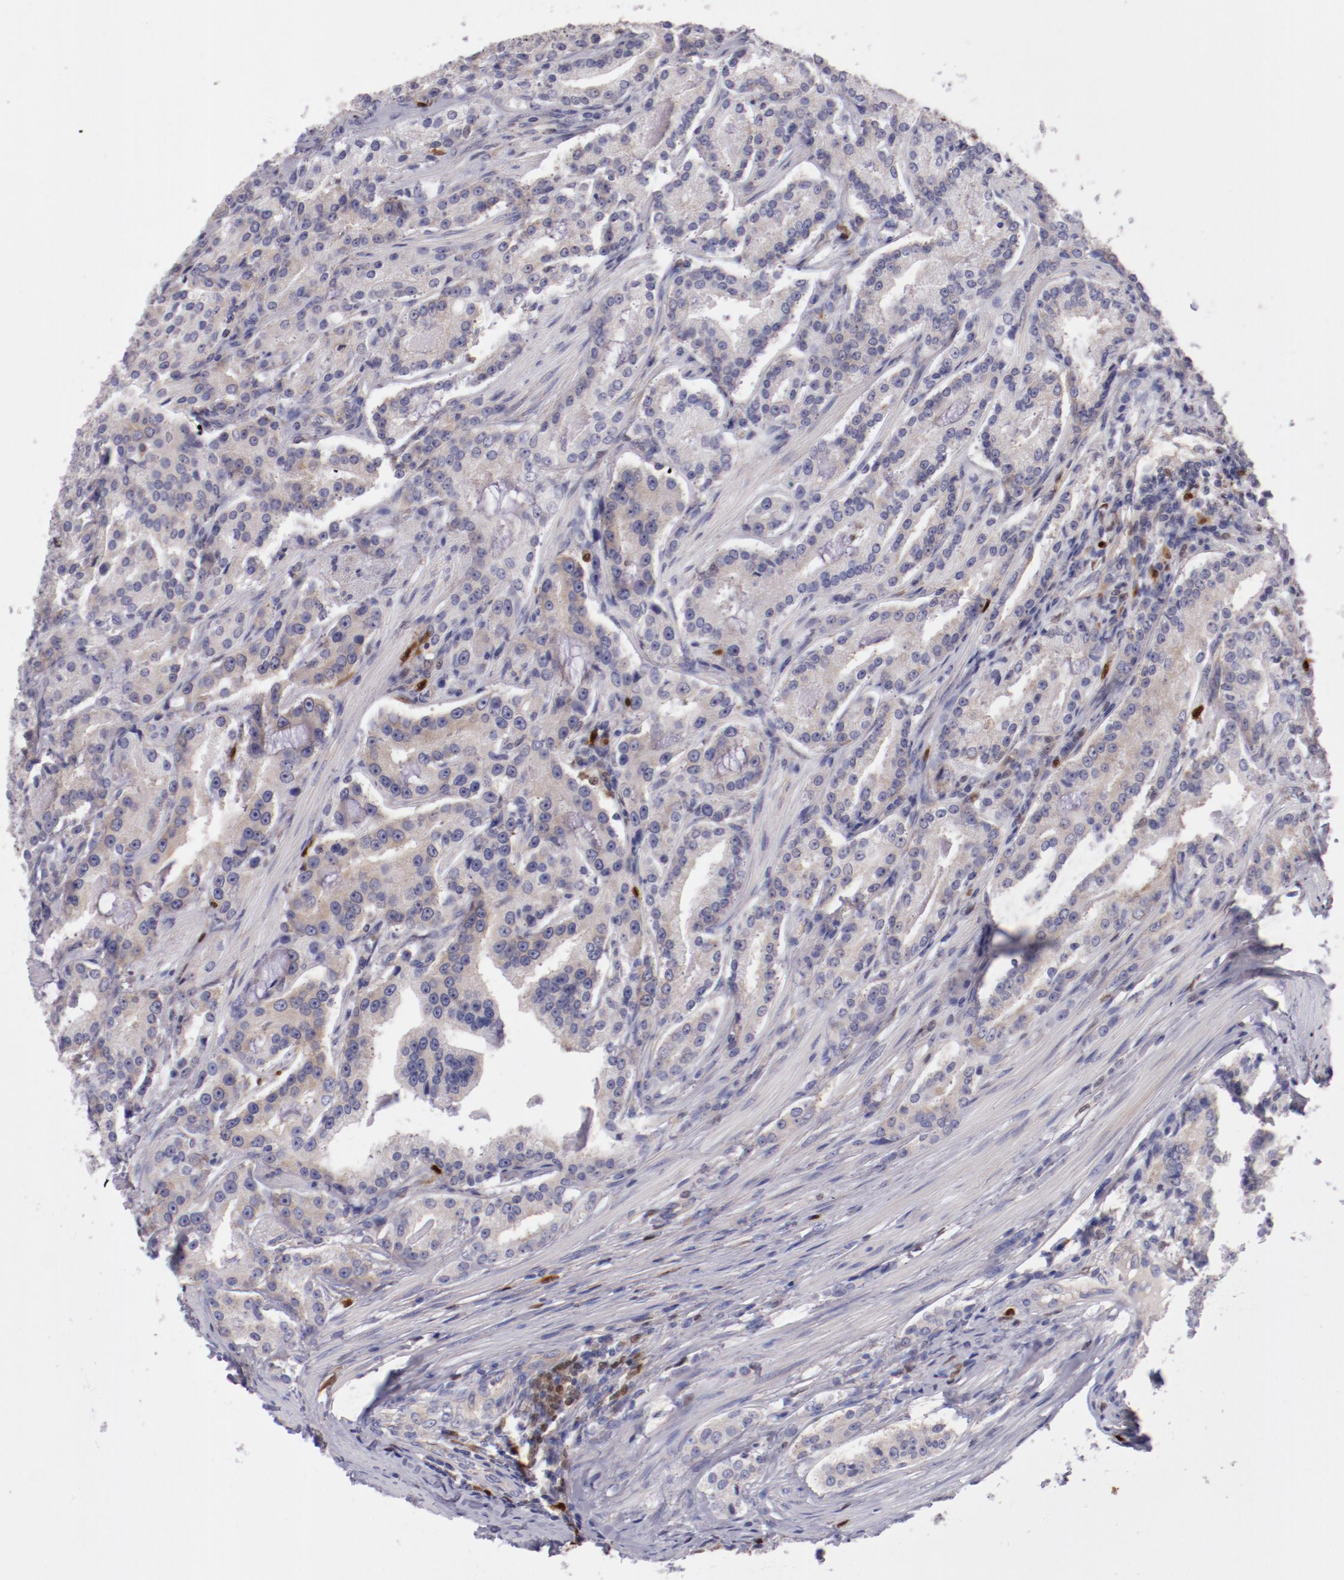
{"staining": {"intensity": "weak", "quantity": "25%-75%", "location": "cytoplasmic/membranous"}, "tissue": "prostate cancer", "cell_type": "Tumor cells", "image_type": "cancer", "snomed": [{"axis": "morphology", "description": "Adenocarcinoma, Medium grade"}, {"axis": "topography", "description": "Prostate"}], "caption": "A brown stain shows weak cytoplasmic/membranous staining of a protein in prostate cancer tumor cells.", "gene": "IRF8", "patient": {"sex": "male", "age": 72}}